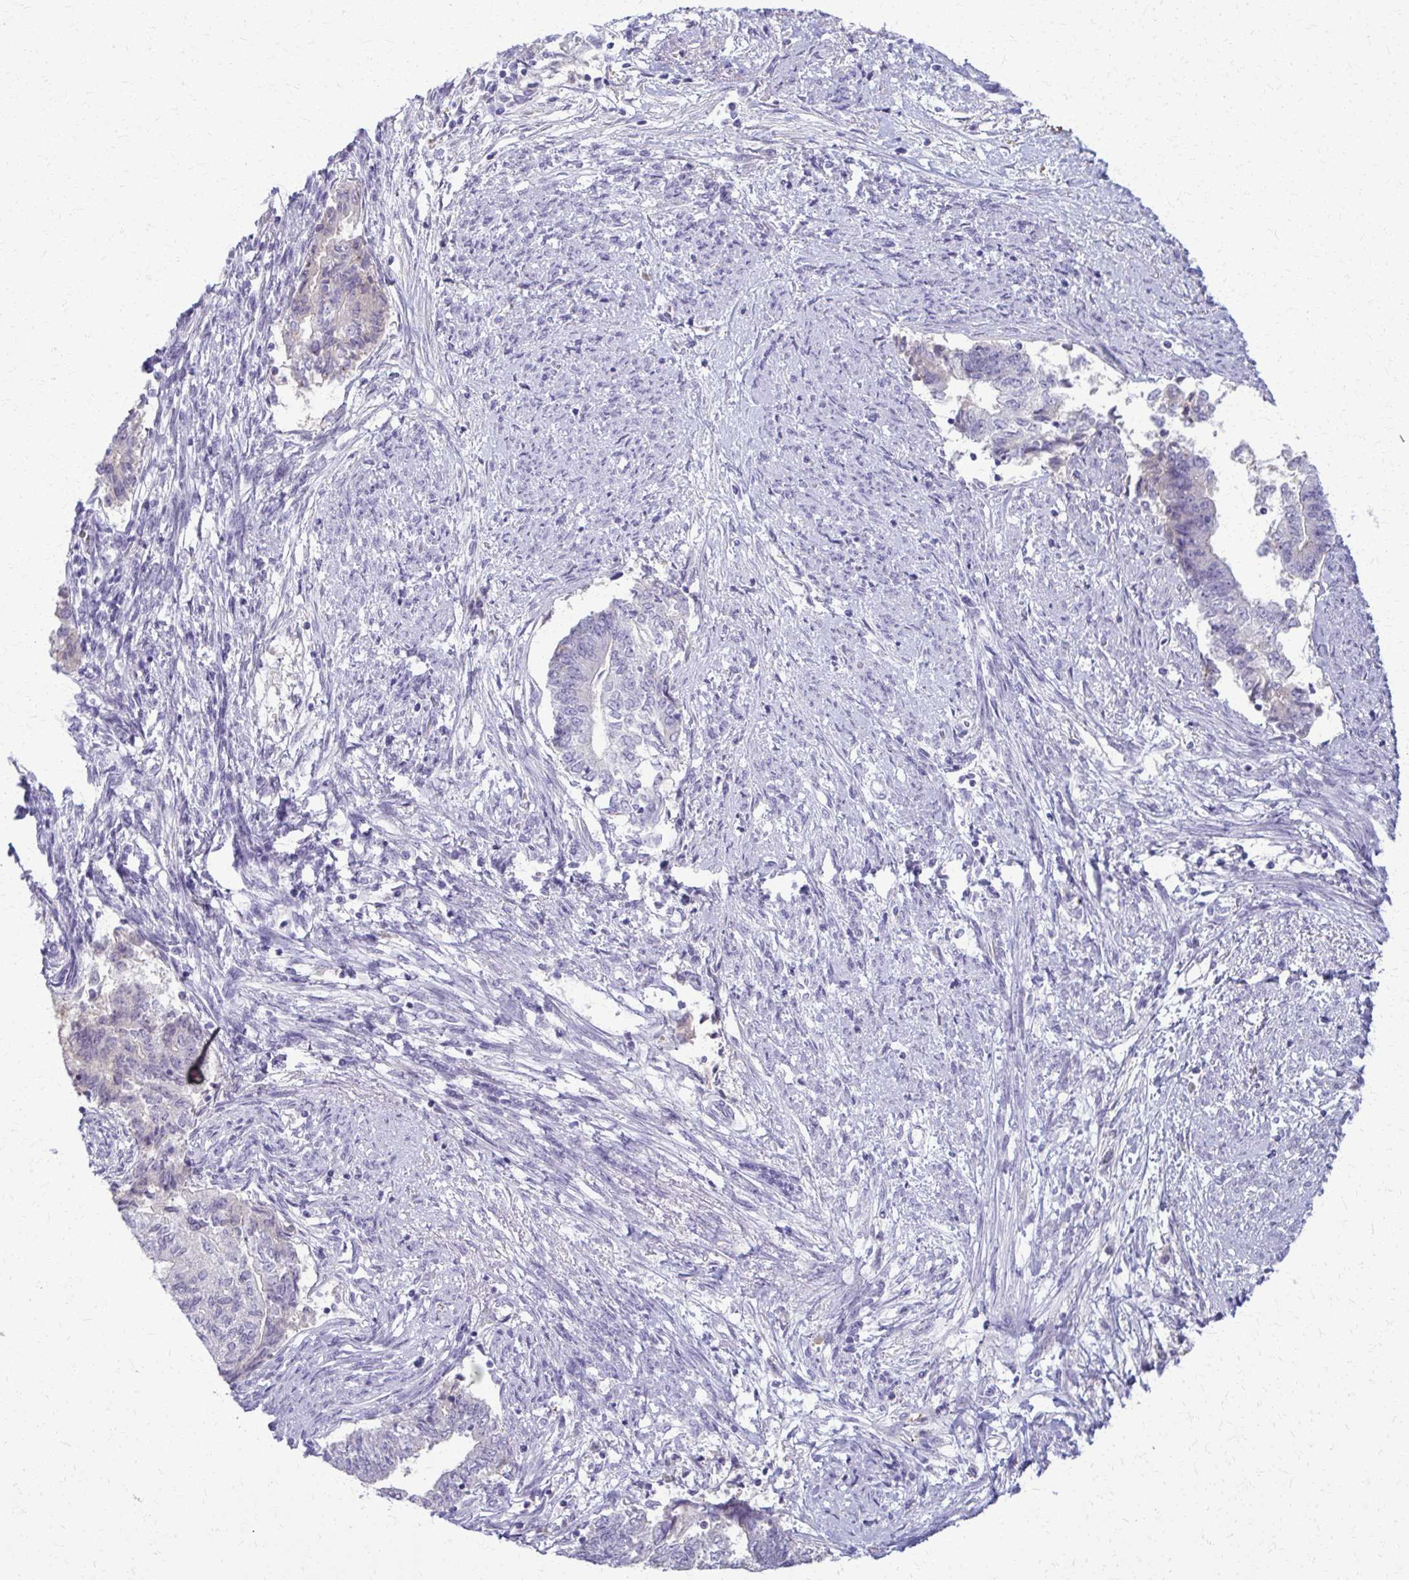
{"staining": {"intensity": "negative", "quantity": "none", "location": "none"}, "tissue": "endometrial cancer", "cell_type": "Tumor cells", "image_type": "cancer", "snomed": [{"axis": "morphology", "description": "Adenocarcinoma, NOS"}, {"axis": "topography", "description": "Endometrium"}], "caption": "Endometrial adenocarcinoma stained for a protein using immunohistochemistry reveals no positivity tumor cells.", "gene": "OR4M1", "patient": {"sex": "female", "age": 65}}